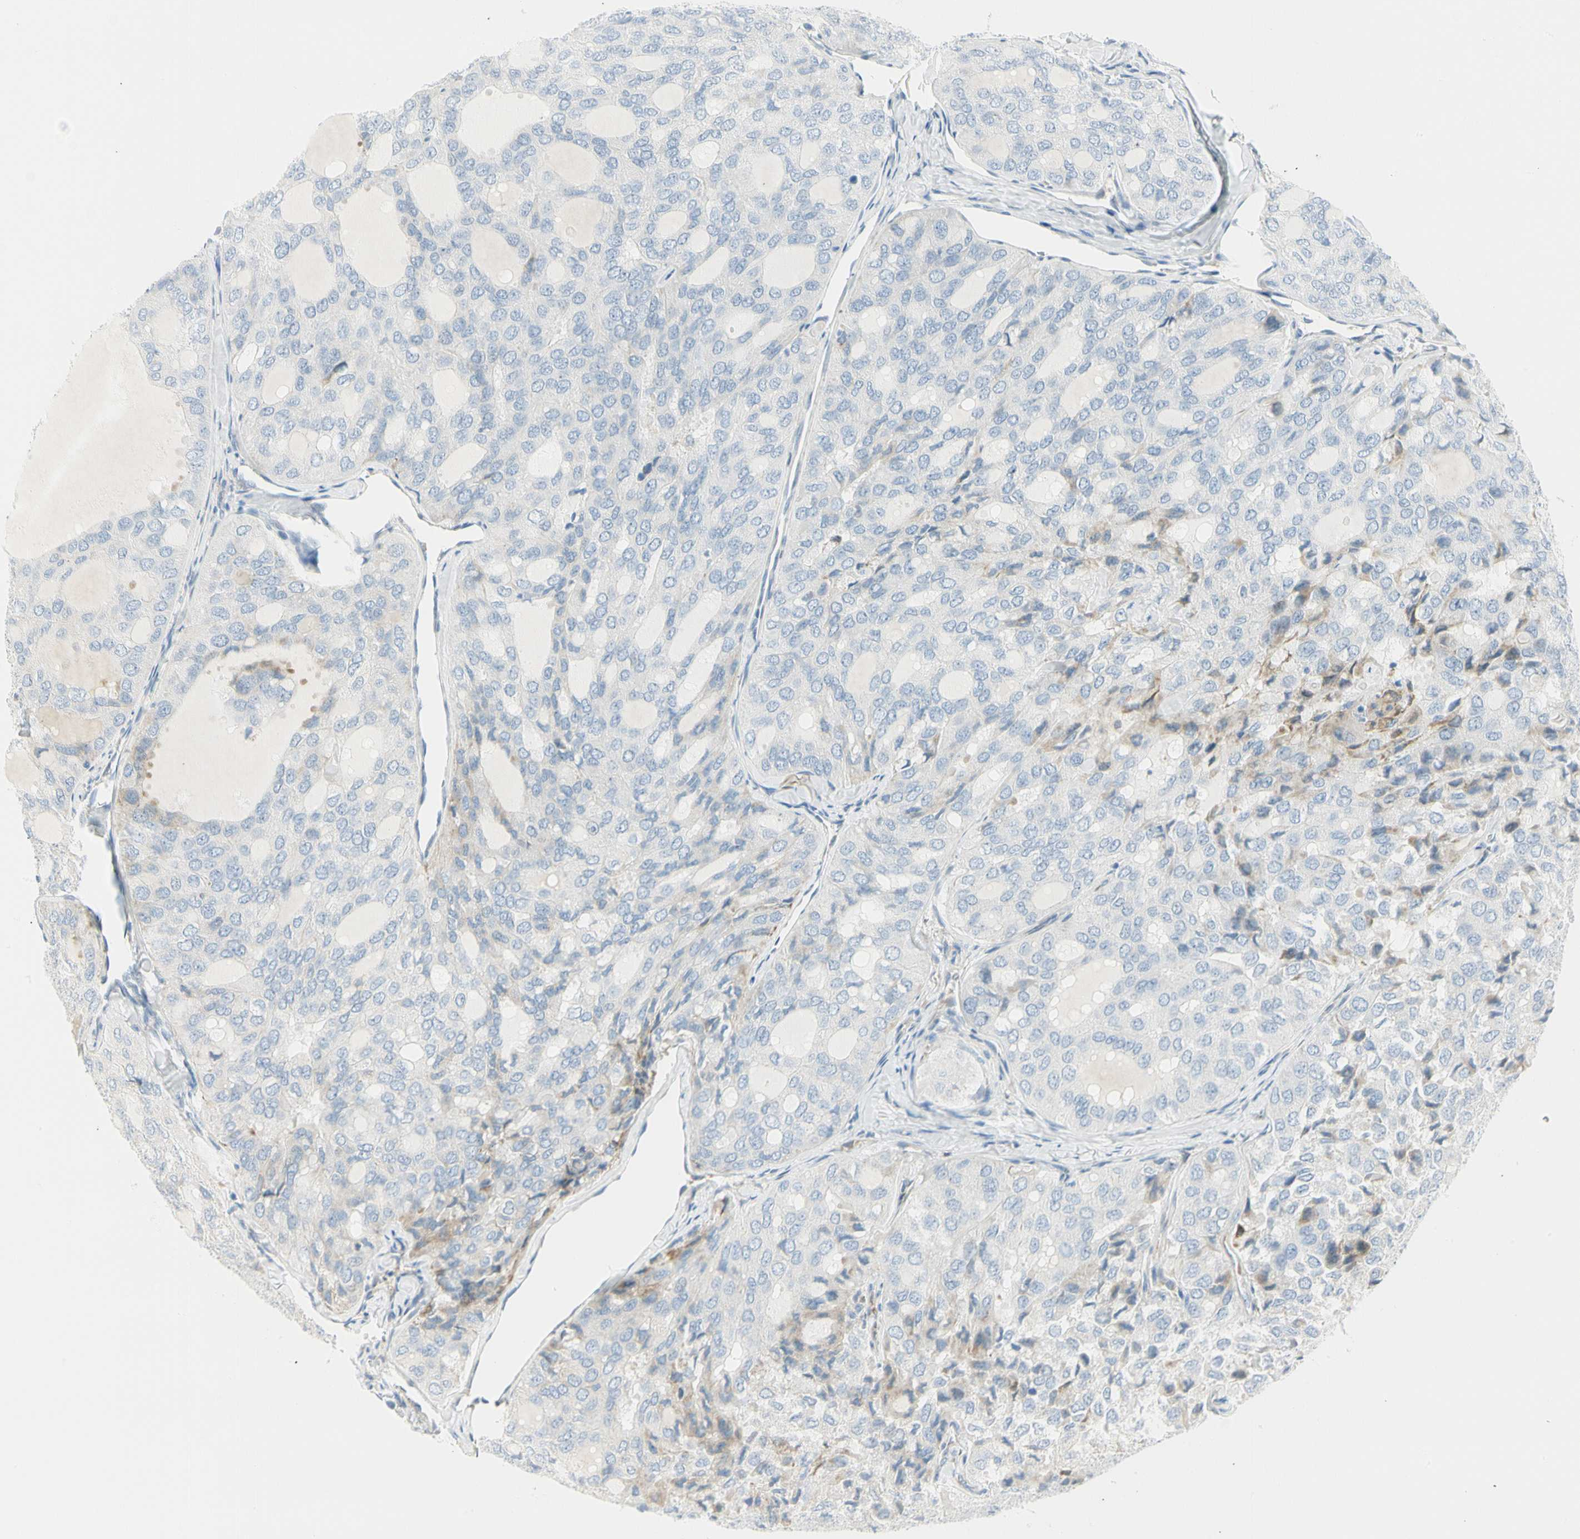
{"staining": {"intensity": "negative", "quantity": "none", "location": "none"}, "tissue": "thyroid cancer", "cell_type": "Tumor cells", "image_type": "cancer", "snomed": [{"axis": "morphology", "description": "Follicular adenoma carcinoma, NOS"}, {"axis": "topography", "description": "Thyroid gland"}], "caption": "A histopathology image of human follicular adenoma carcinoma (thyroid) is negative for staining in tumor cells.", "gene": "TNFSF11", "patient": {"sex": "male", "age": 75}}